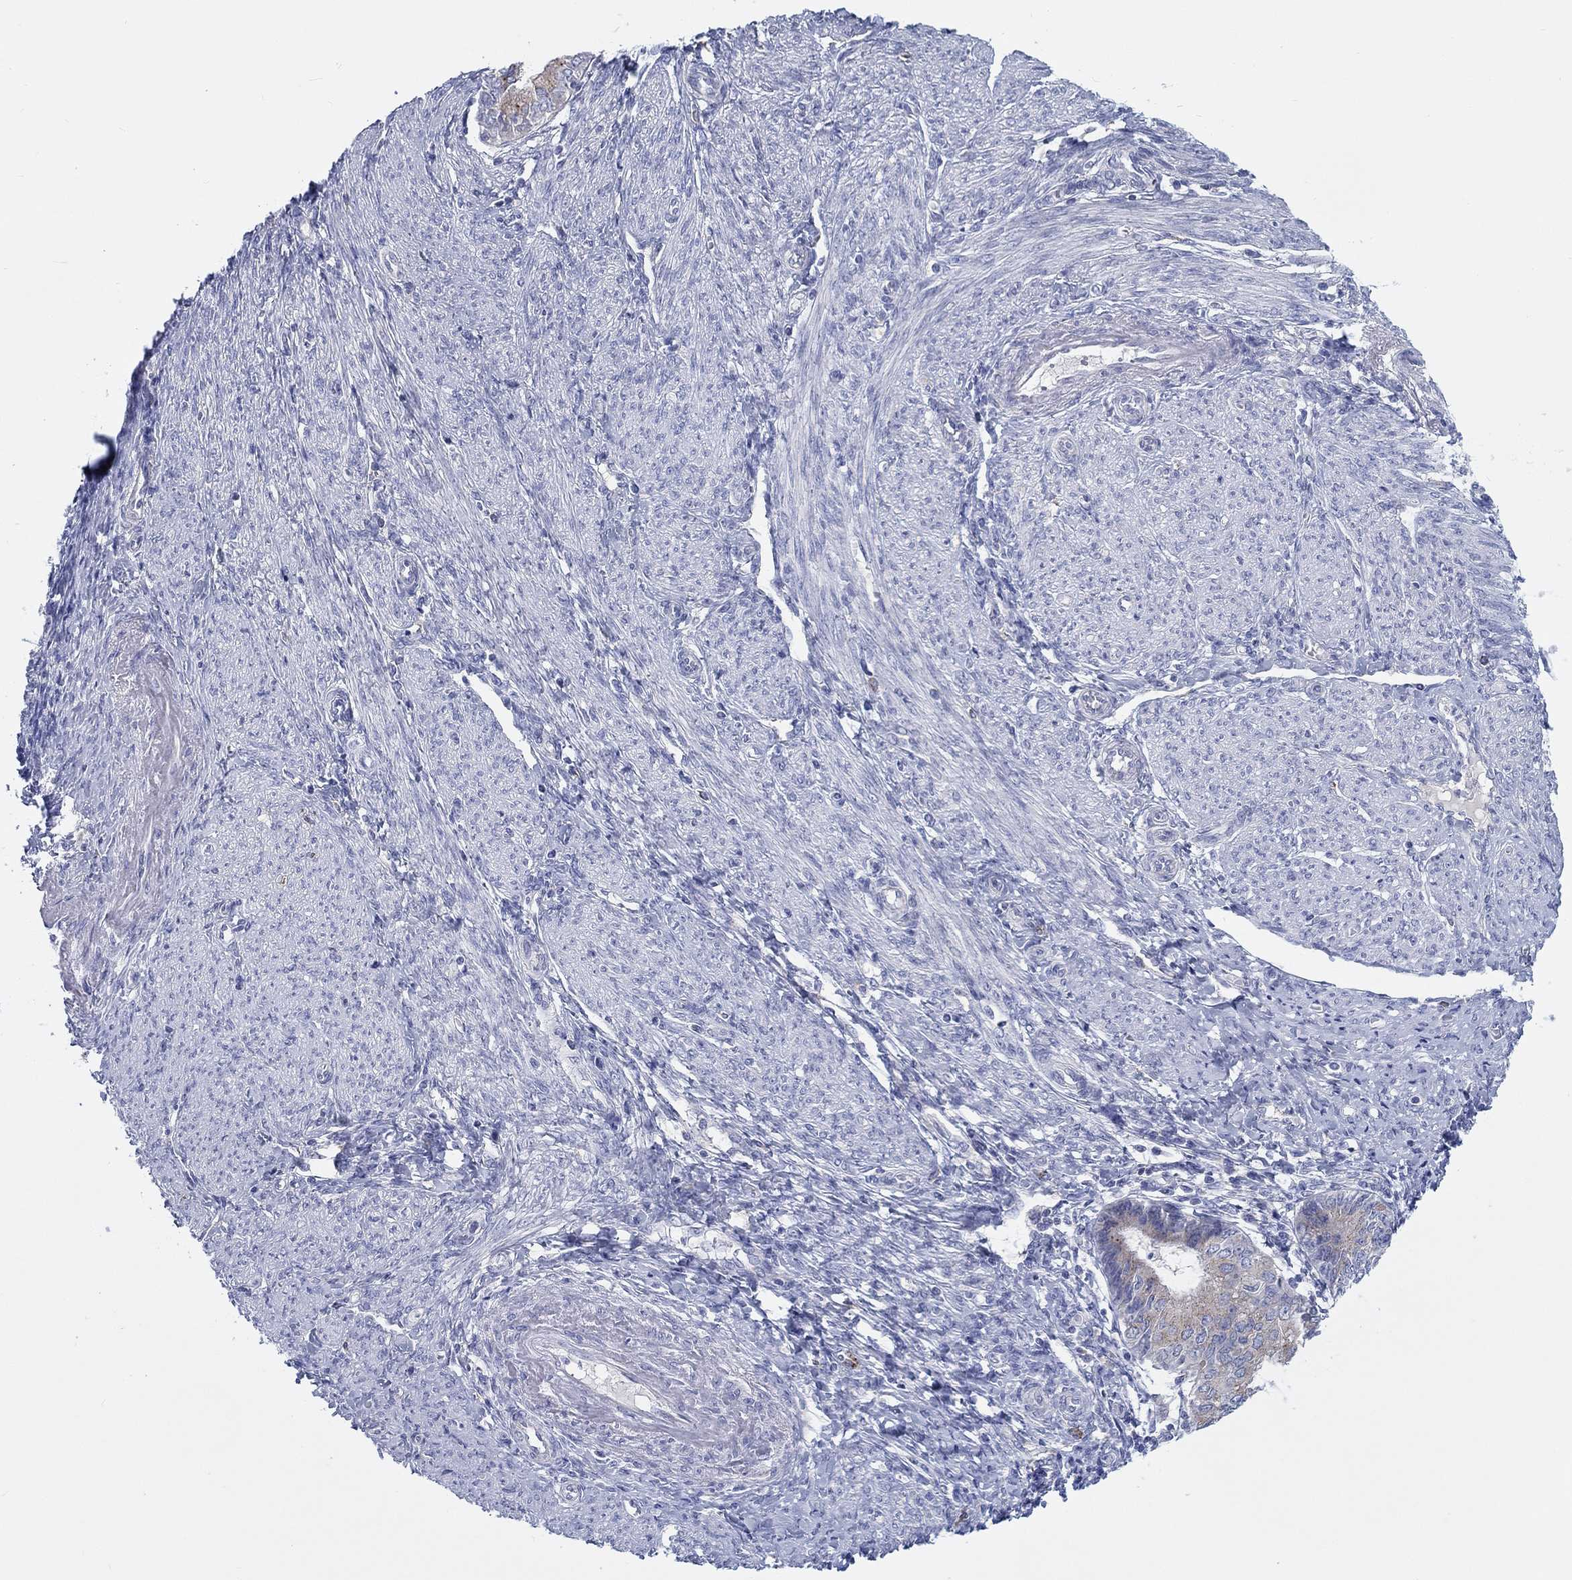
{"staining": {"intensity": "weak", "quantity": "25%-75%", "location": "cytoplasmic/membranous"}, "tissue": "endometrial cancer", "cell_type": "Tumor cells", "image_type": "cancer", "snomed": [{"axis": "morphology", "description": "Adenocarcinoma, NOS"}, {"axis": "topography", "description": "Endometrium"}], "caption": "This image reveals immunohistochemistry staining of endometrial cancer (adenocarcinoma), with low weak cytoplasmic/membranous staining in about 25%-75% of tumor cells.", "gene": "BCO2", "patient": {"sex": "female", "age": 68}}